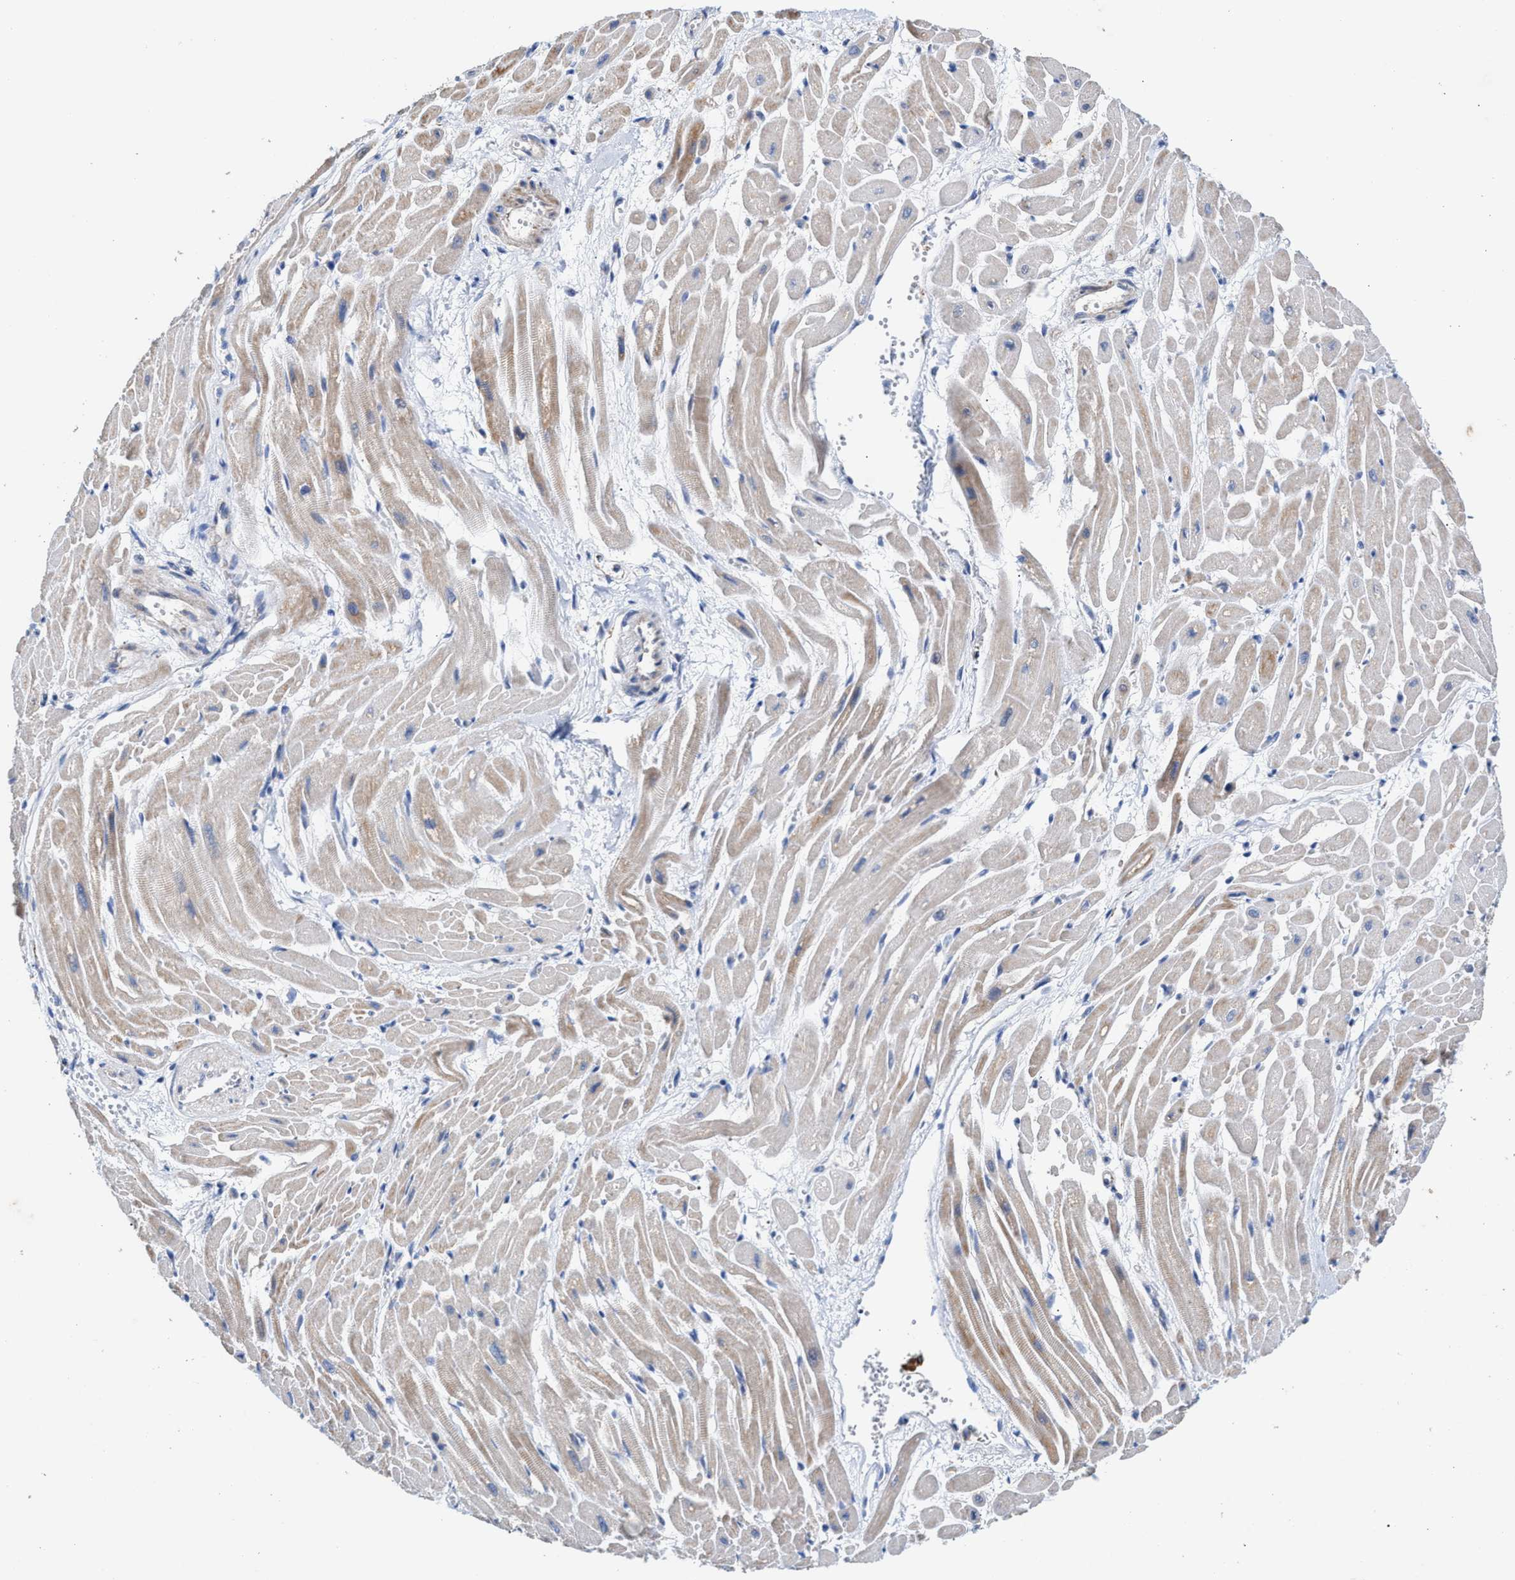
{"staining": {"intensity": "moderate", "quantity": "25%-75%", "location": "cytoplasmic/membranous"}, "tissue": "heart muscle", "cell_type": "Cardiomyocytes", "image_type": "normal", "snomed": [{"axis": "morphology", "description": "Normal tissue, NOS"}, {"axis": "topography", "description": "Heart"}], "caption": "The micrograph exhibits staining of normal heart muscle, revealing moderate cytoplasmic/membranous protein expression (brown color) within cardiomyocytes. The staining was performed using DAB (3,3'-diaminobenzidine) to visualize the protein expression in brown, while the nuclei were stained in blue with hematoxylin (Magnification: 20x).", "gene": "JAG1", "patient": {"sex": "male", "age": 45}}